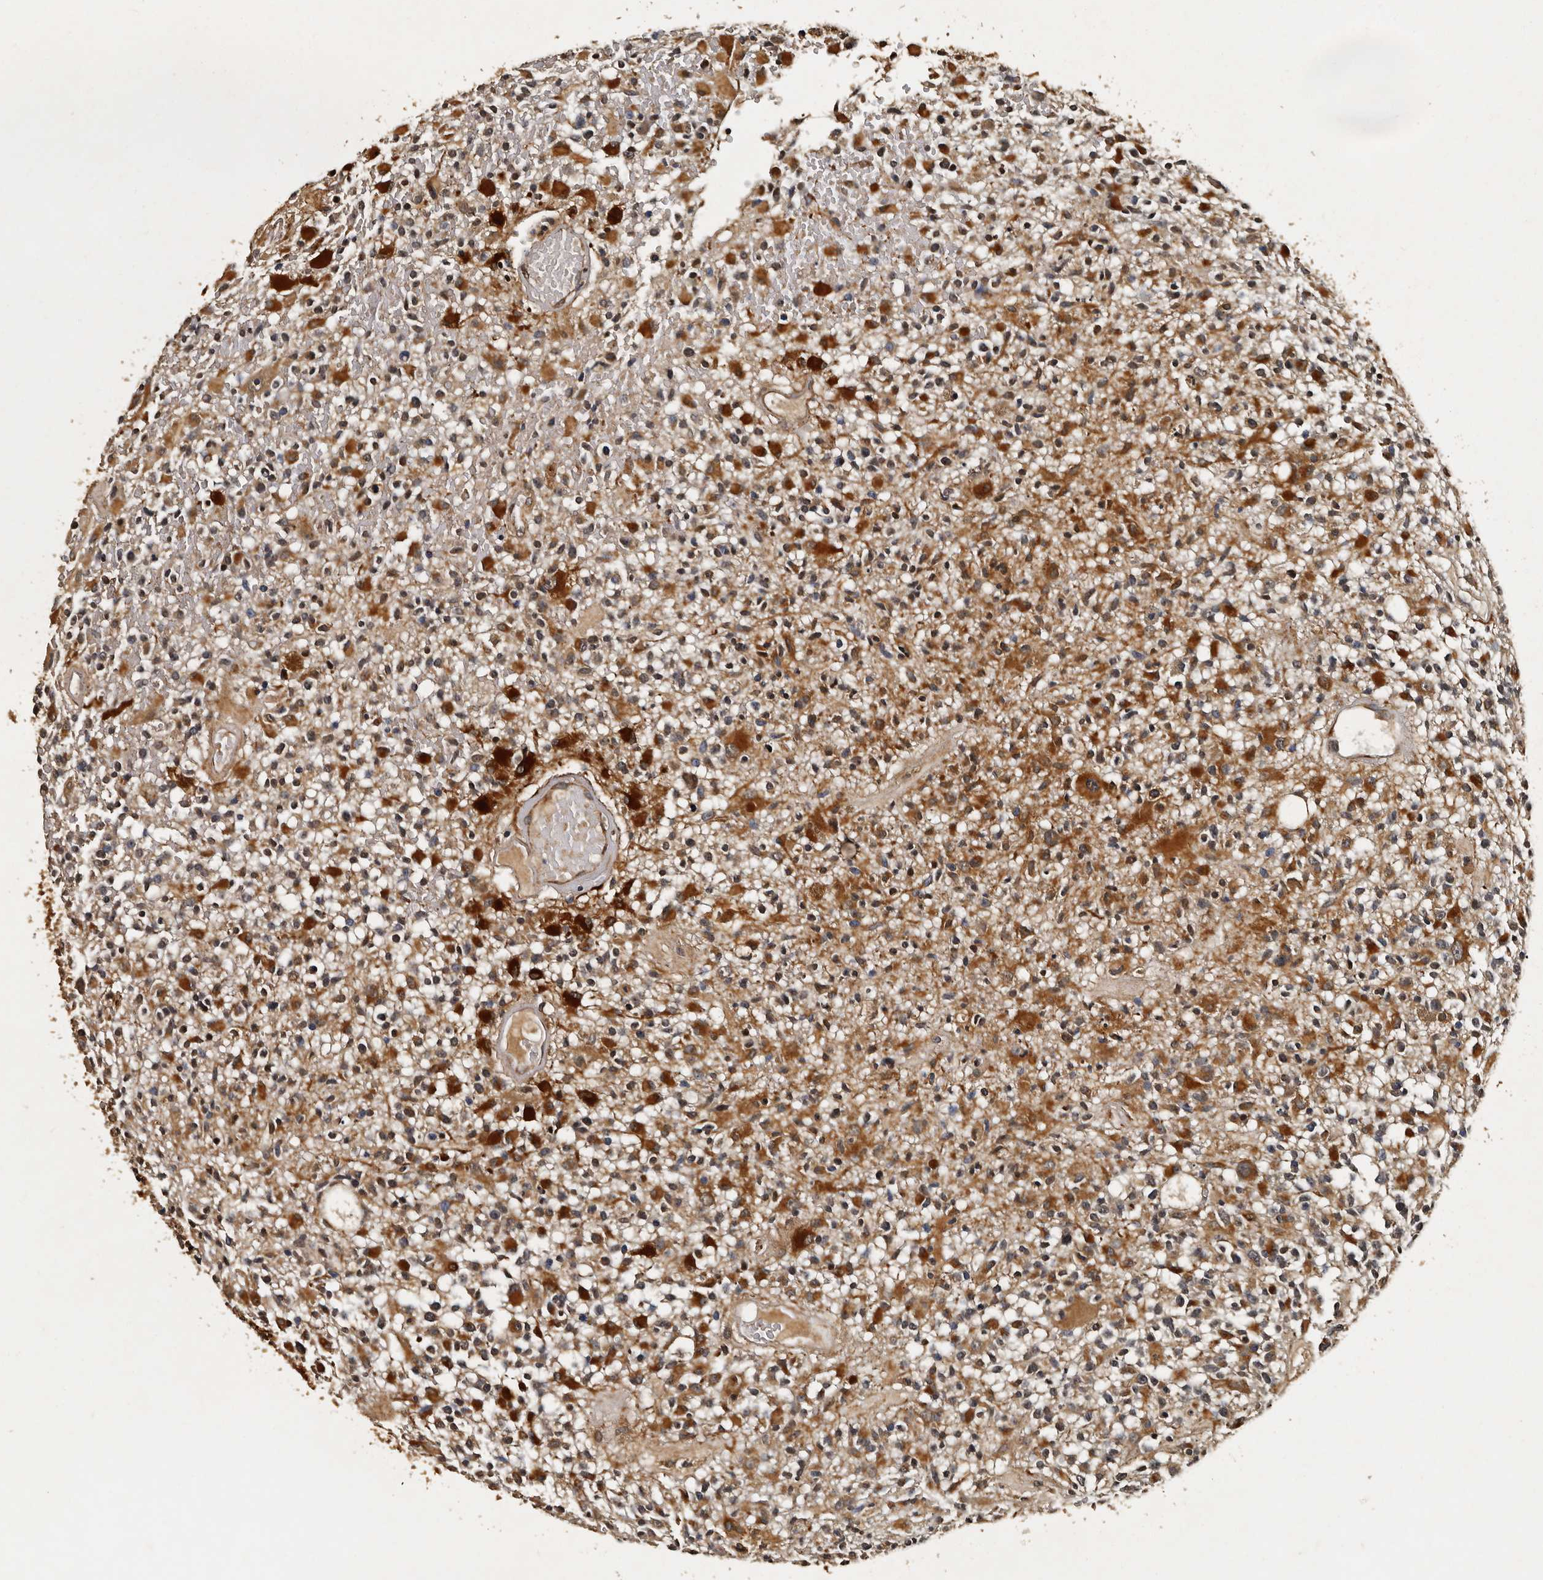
{"staining": {"intensity": "moderate", "quantity": "25%-75%", "location": "cytoplasmic/membranous"}, "tissue": "glioma", "cell_type": "Tumor cells", "image_type": "cancer", "snomed": [{"axis": "morphology", "description": "Glioma, malignant, High grade"}, {"axis": "morphology", "description": "Glioblastoma, NOS"}, {"axis": "topography", "description": "Brain"}], "caption": "Immunohistochemical staining of human glioma displays moderate cytoplasmic/membranous protein positivity in approximately 25%-75% of tumor cells.", "gene": "CPNE3", "patient": {"sex": "male", "age": 60}}